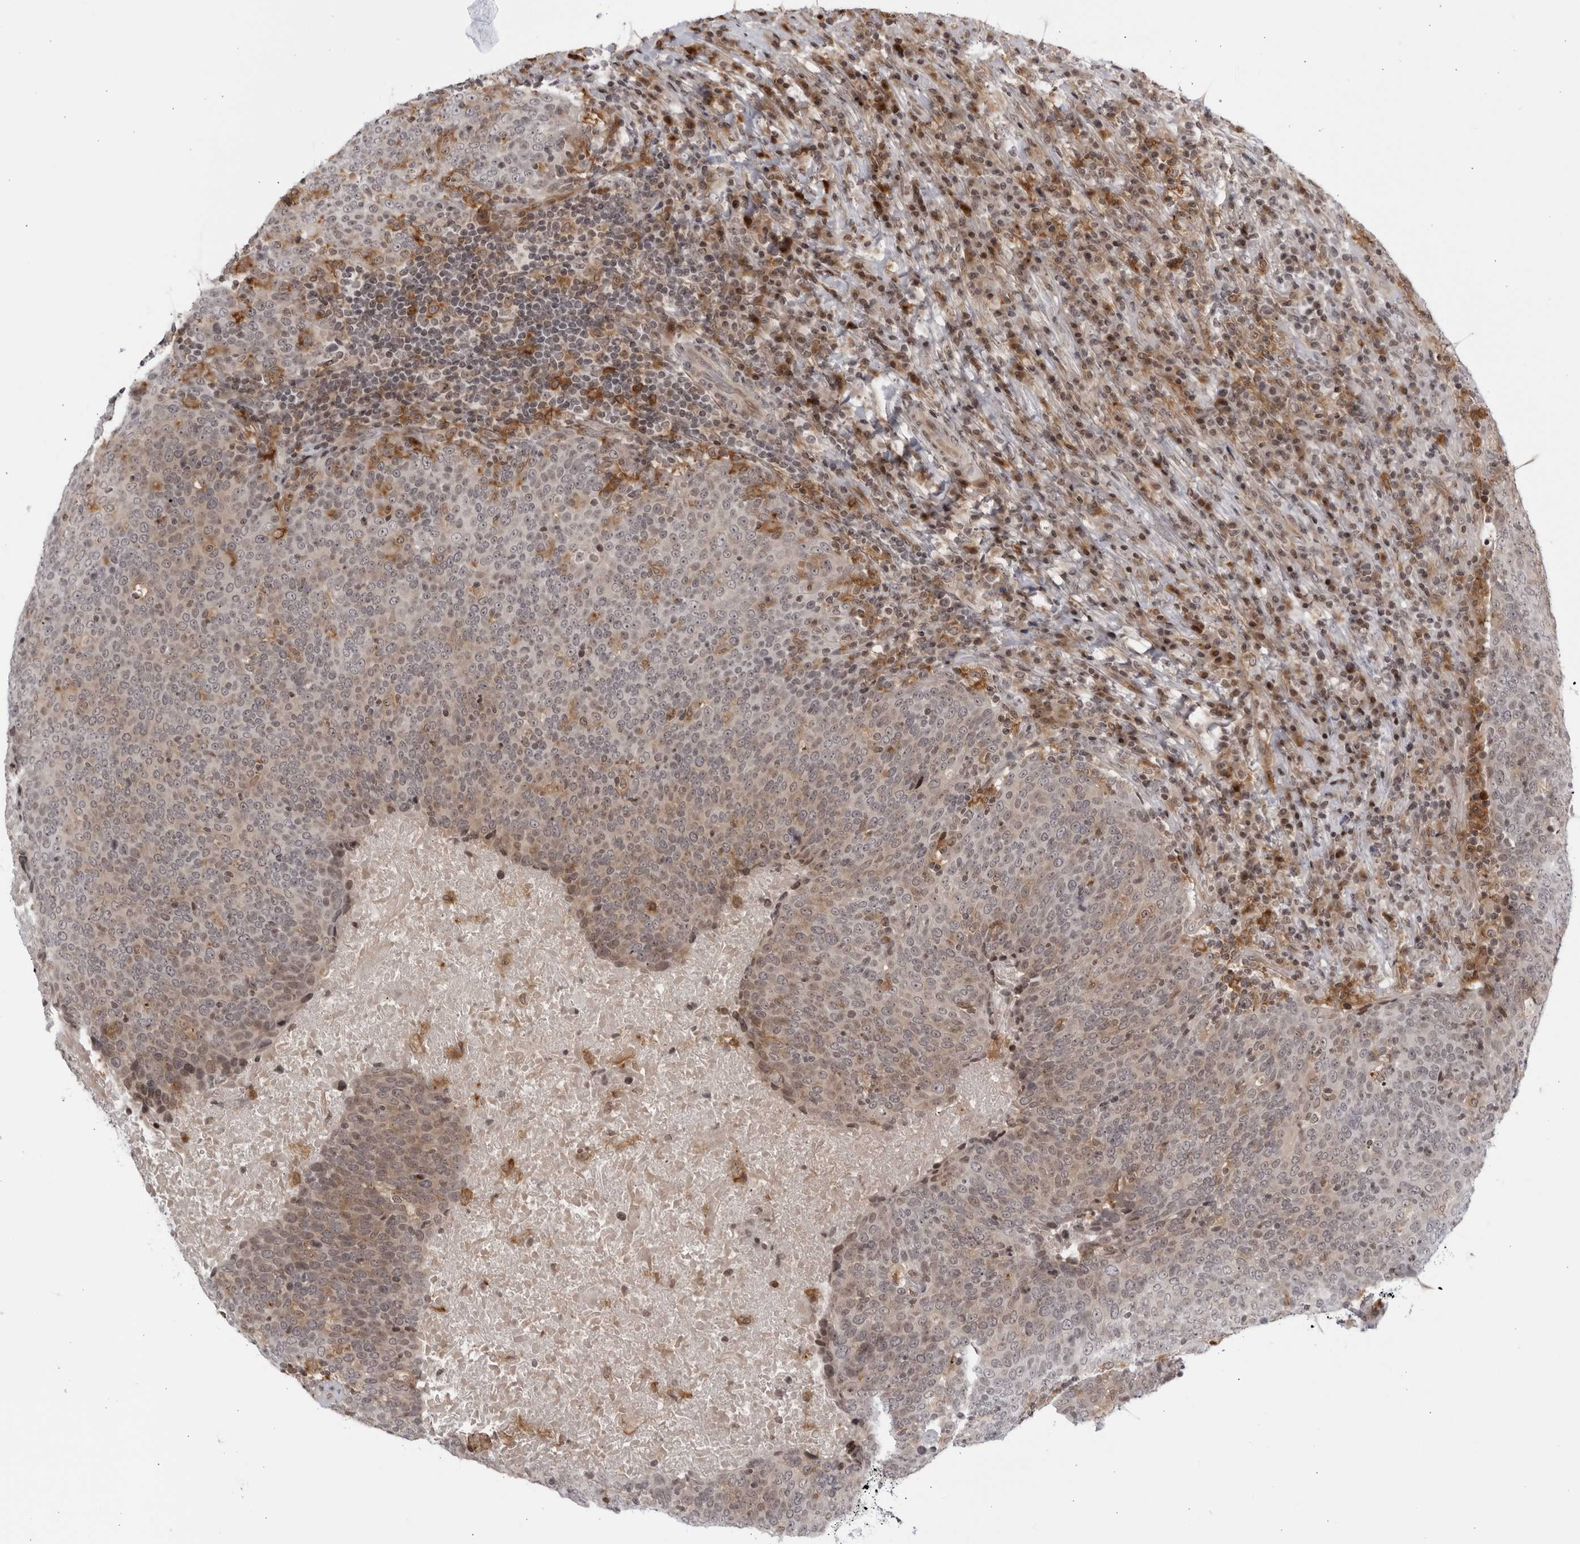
{"staining": {"intensity": "weak", "quantity": "25%-75%", "location": "cytoplasmic/membranous,nuclear"}, "tissue": "head and neck cancer", "cell_type": "Tumor cells", "image_type": "cancer", "snomed": [{"axis": "morphology", "description": "Squamous cell carcinoma, NOS"}, {"axis": "morphology", "description": "Squamous cell carcinoma, metastatic, NOS"}, {"axis": "topography", "description": "Lymph node"}, {"axis": "topography", "description": "Head-Neck"}], "caption": "DAB (3,3'-diaminobenzidine) immunohistochemical staining of human head and neck cancer (squamous cell carcinoma) reveals weak cytoplasmic/membranous and nuclear protein expression in approximately 25%-75% of tumor cells.", "gene": "DTL", "patient": {"sex": "male", "age": 62}}